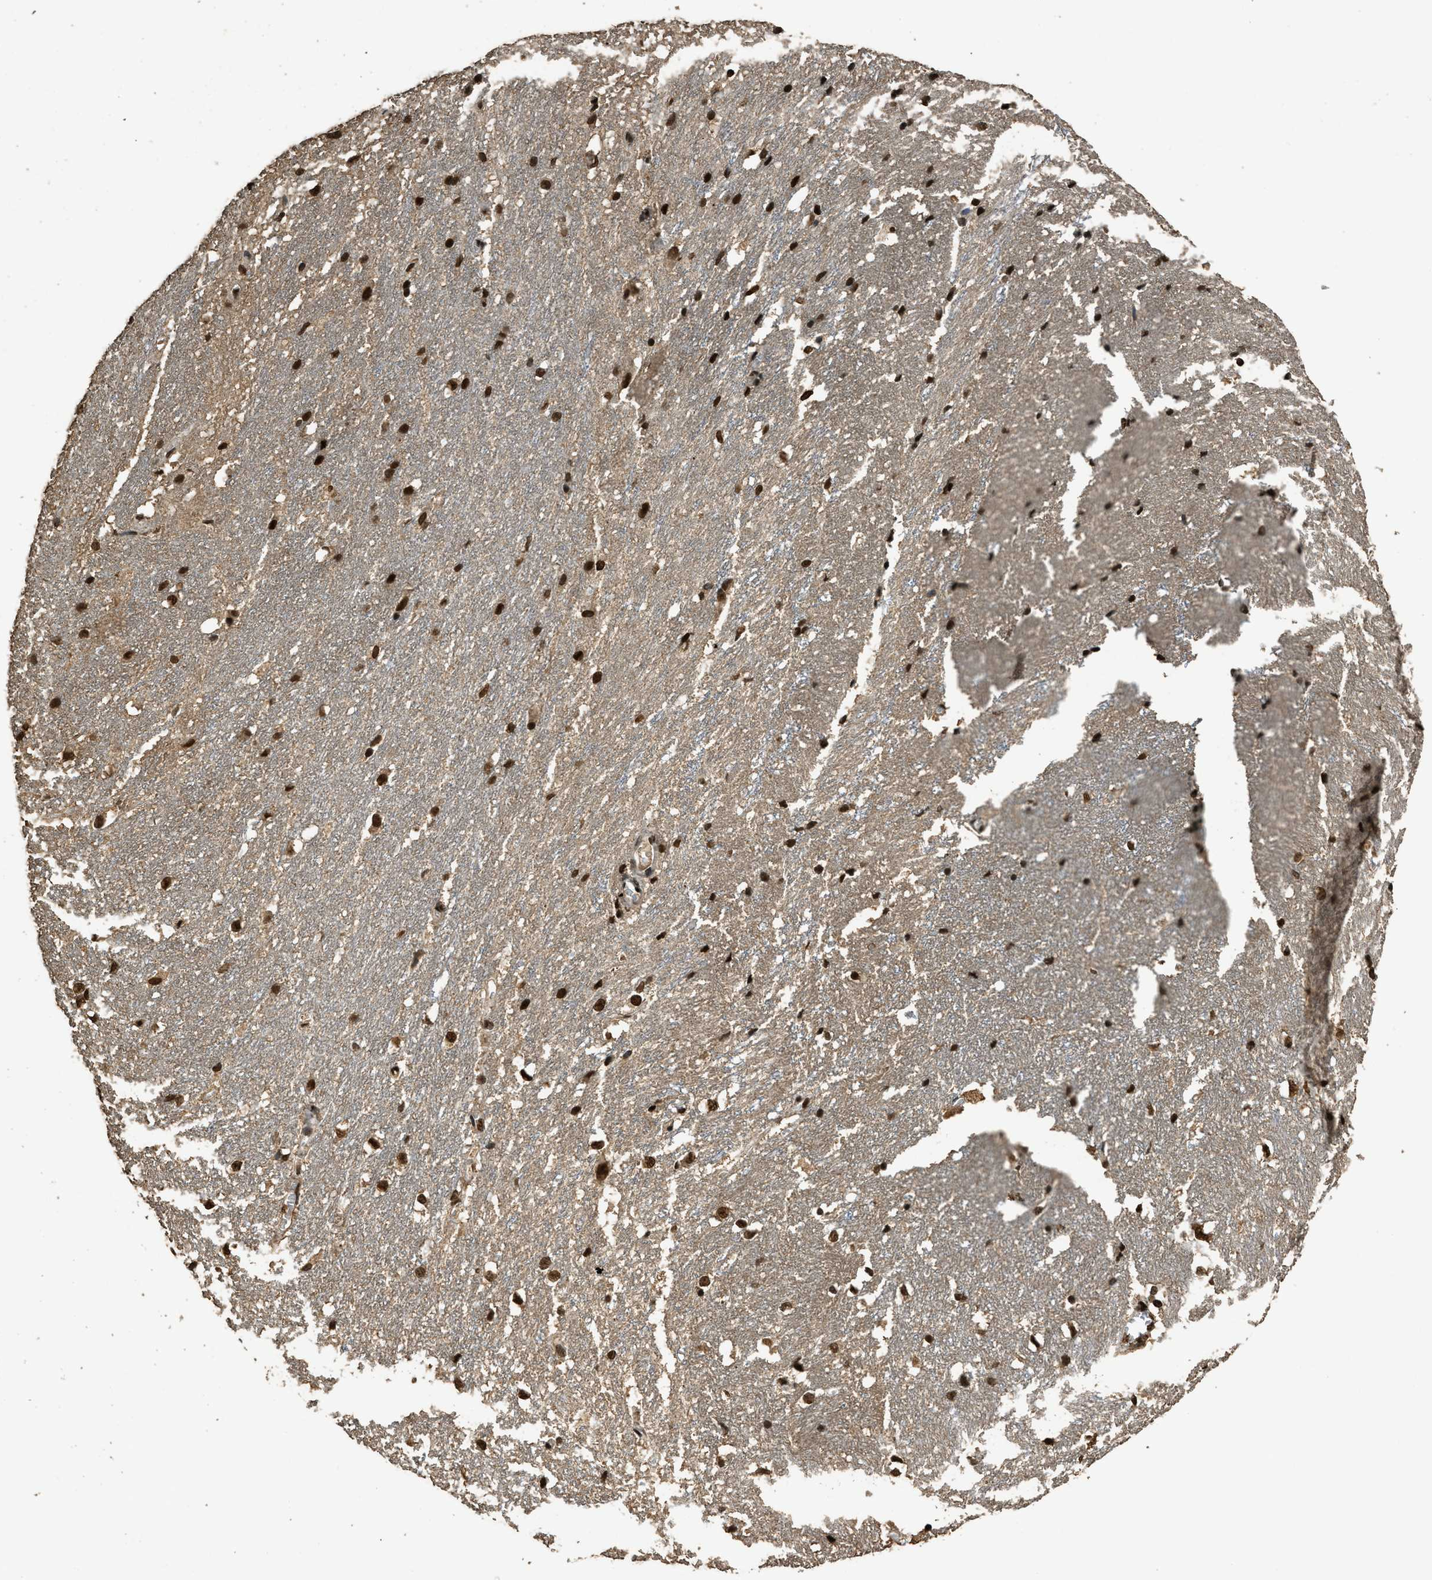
{"staining": {"intensity": "strong", "quantity": ">75%", "location": "nuclear"}, "tissue": "hippocampus", "cell_type": "Glial cells", "image_type": "normal", "snomed": [{"axis": "morphology", "description": "Normal tissue, NOS"}, {"axis": "topography", "description": "Hippocampus"}], "caption": "This micrograph displays IHC staining of normal human hippocampus, with high strong nuclear expression in about >75% of glial cells.", "gene": "MYB", "patient": {"sex": "female", "age": 19}}